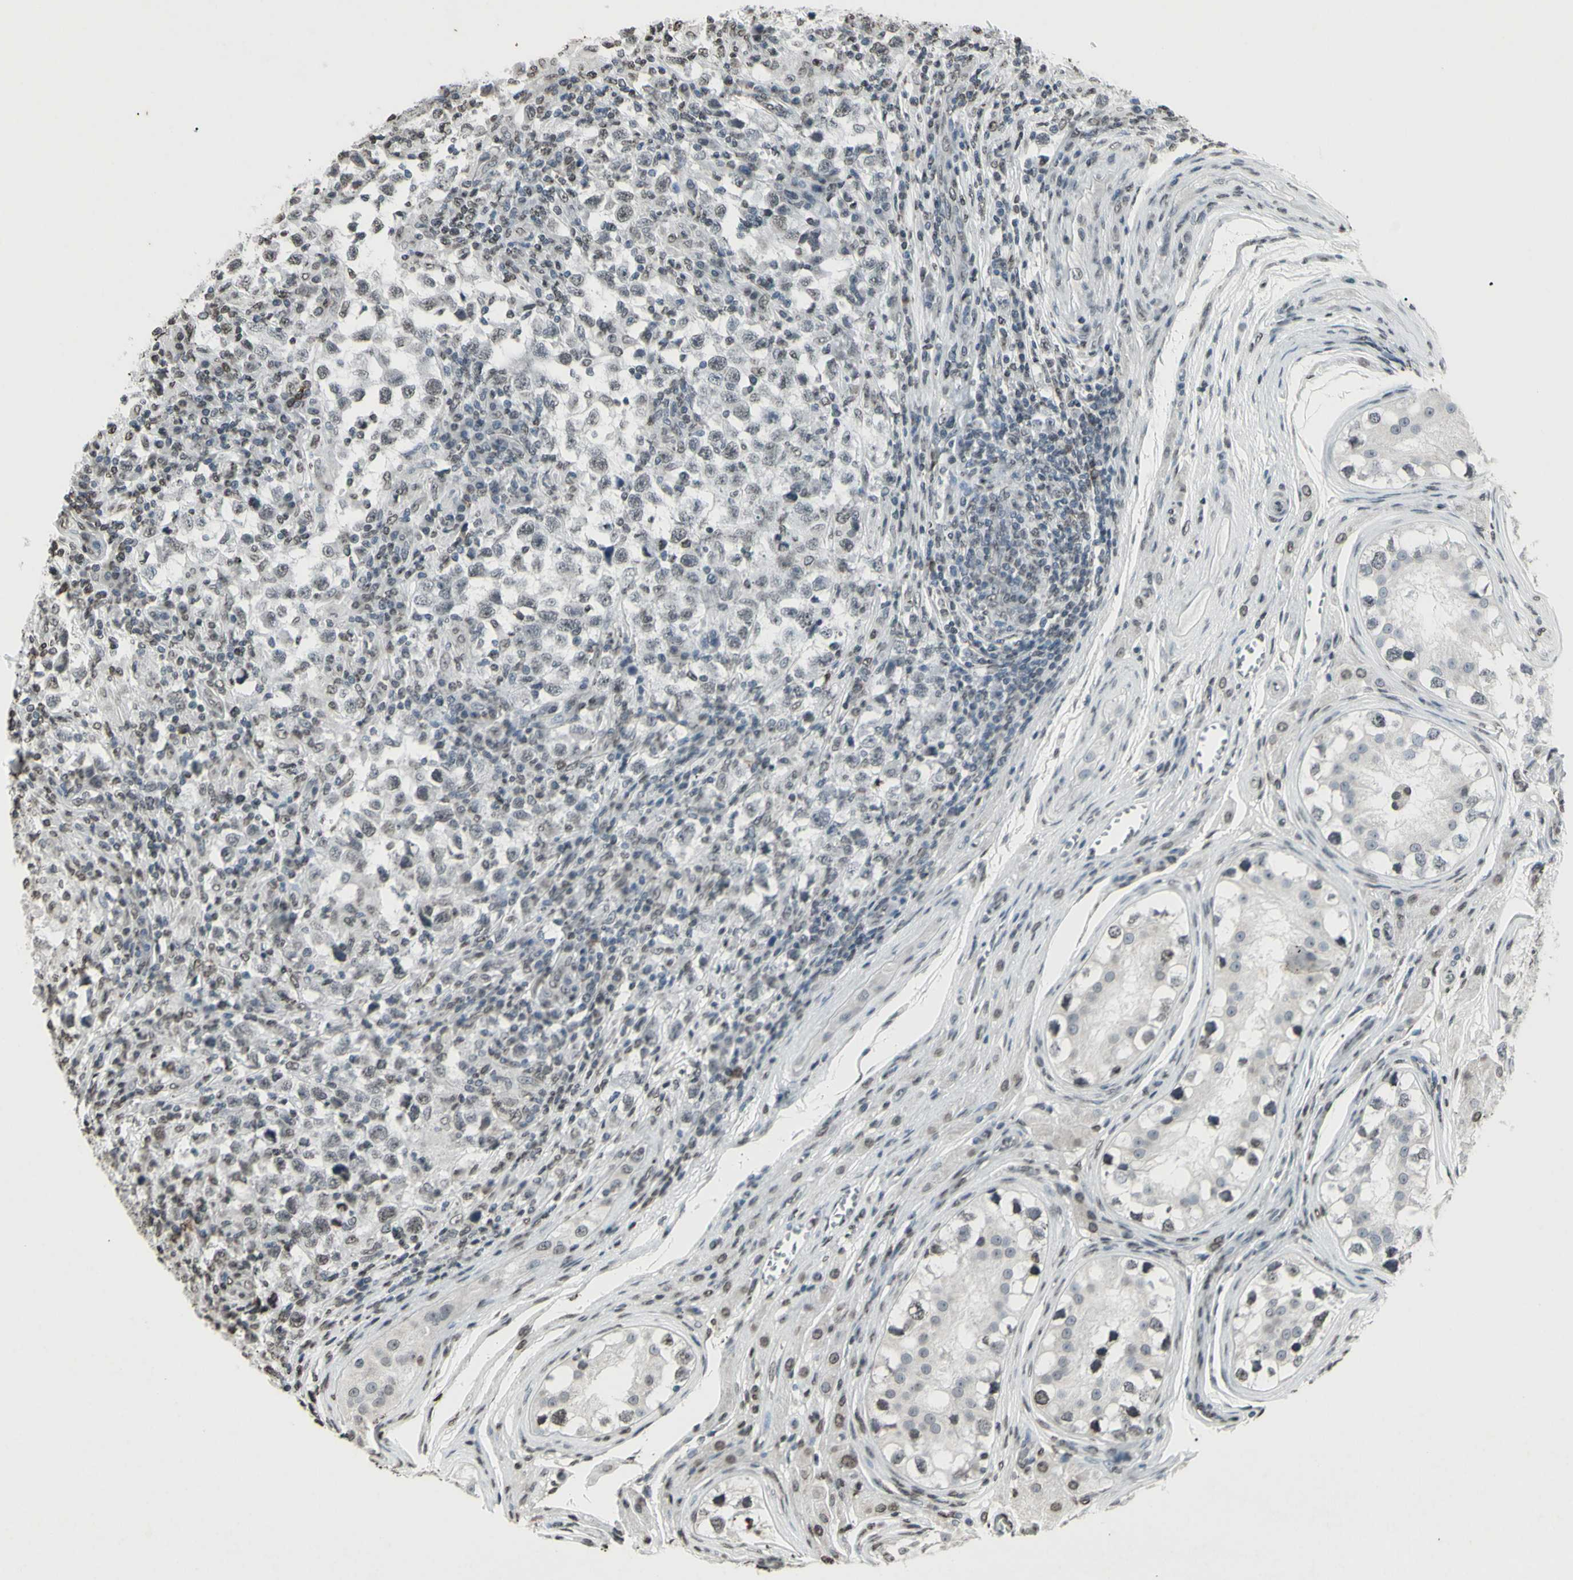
{"staining": {"intensity": "negative", "quantity": "none", "location": "none"}, "tissue": "testis cancer", "cell_type": "Tumor cells", "image_type": "cancer", "snomed": [{"axis": "morphology", "description": "Carcinoma, Embryonal, NOS"}, {"axis": "topography", "description": "Testis"}], "caption": "This is an immunohistochemistry micrograph of testis cancer. There is no positivity in tumor cells.", "gene": "CD79B", "patient": {"sex": "male", "age": 21}}